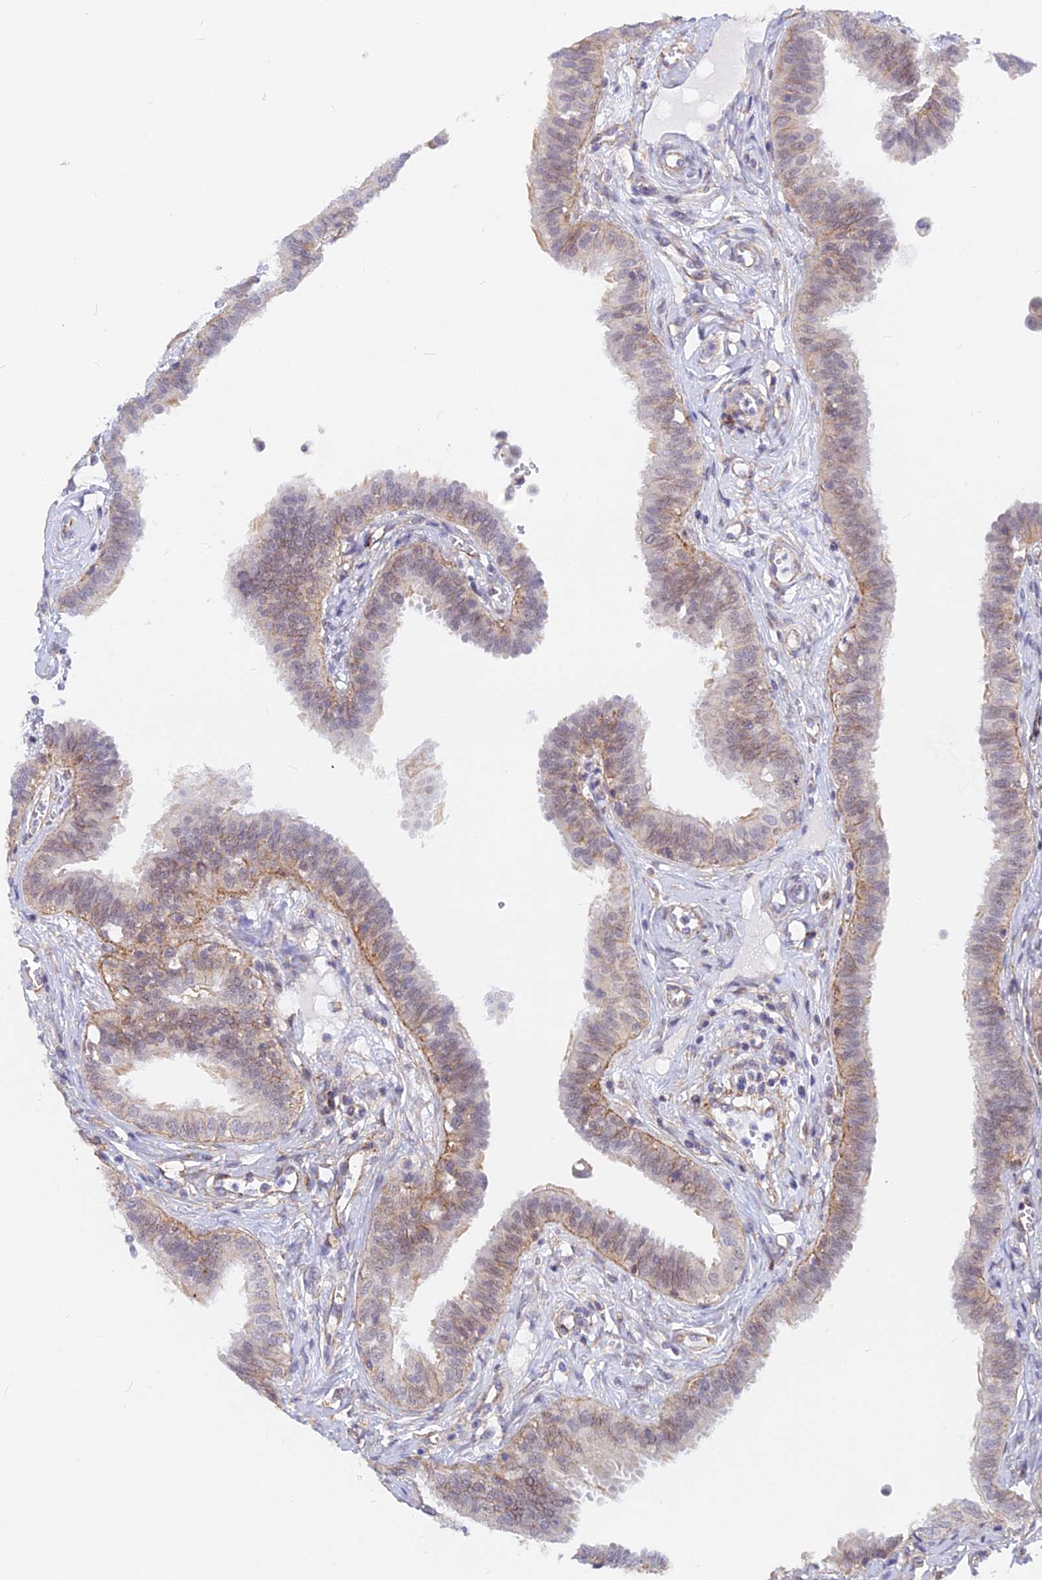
{"staining": {"intensity": "weak", "quantity": "25%-75%", "location": "cytoplasmic/membranous,nuclear"}, "tissue": "fallopian tube", "cell_type": "Glandular cells", "image_type": "normal", "snomed": [{"axis": "morphology", "description": "Normal tissue, NOS"}, {"axis": "morphology", "description": "Carcinoma, NOS"}, {"axis": "topography", "description": "Fallopian tube"}, {"axis": "topography", "description": "Ovary"}], "caption": "DAB immunohistochemical staining of benign human fallopian tube demonstrates weak cytoplasmic/membranous,nuclear protein expression in about 25%-75% of glandular cells. (Stains: DAB (3,3'-diaminobenzidine) in brown, nuclei in blue, Microscopy: brightfield microscopy at high magnification).", "gene": "VSTM2L", "patient": {"sex": "female", "age": 59}}